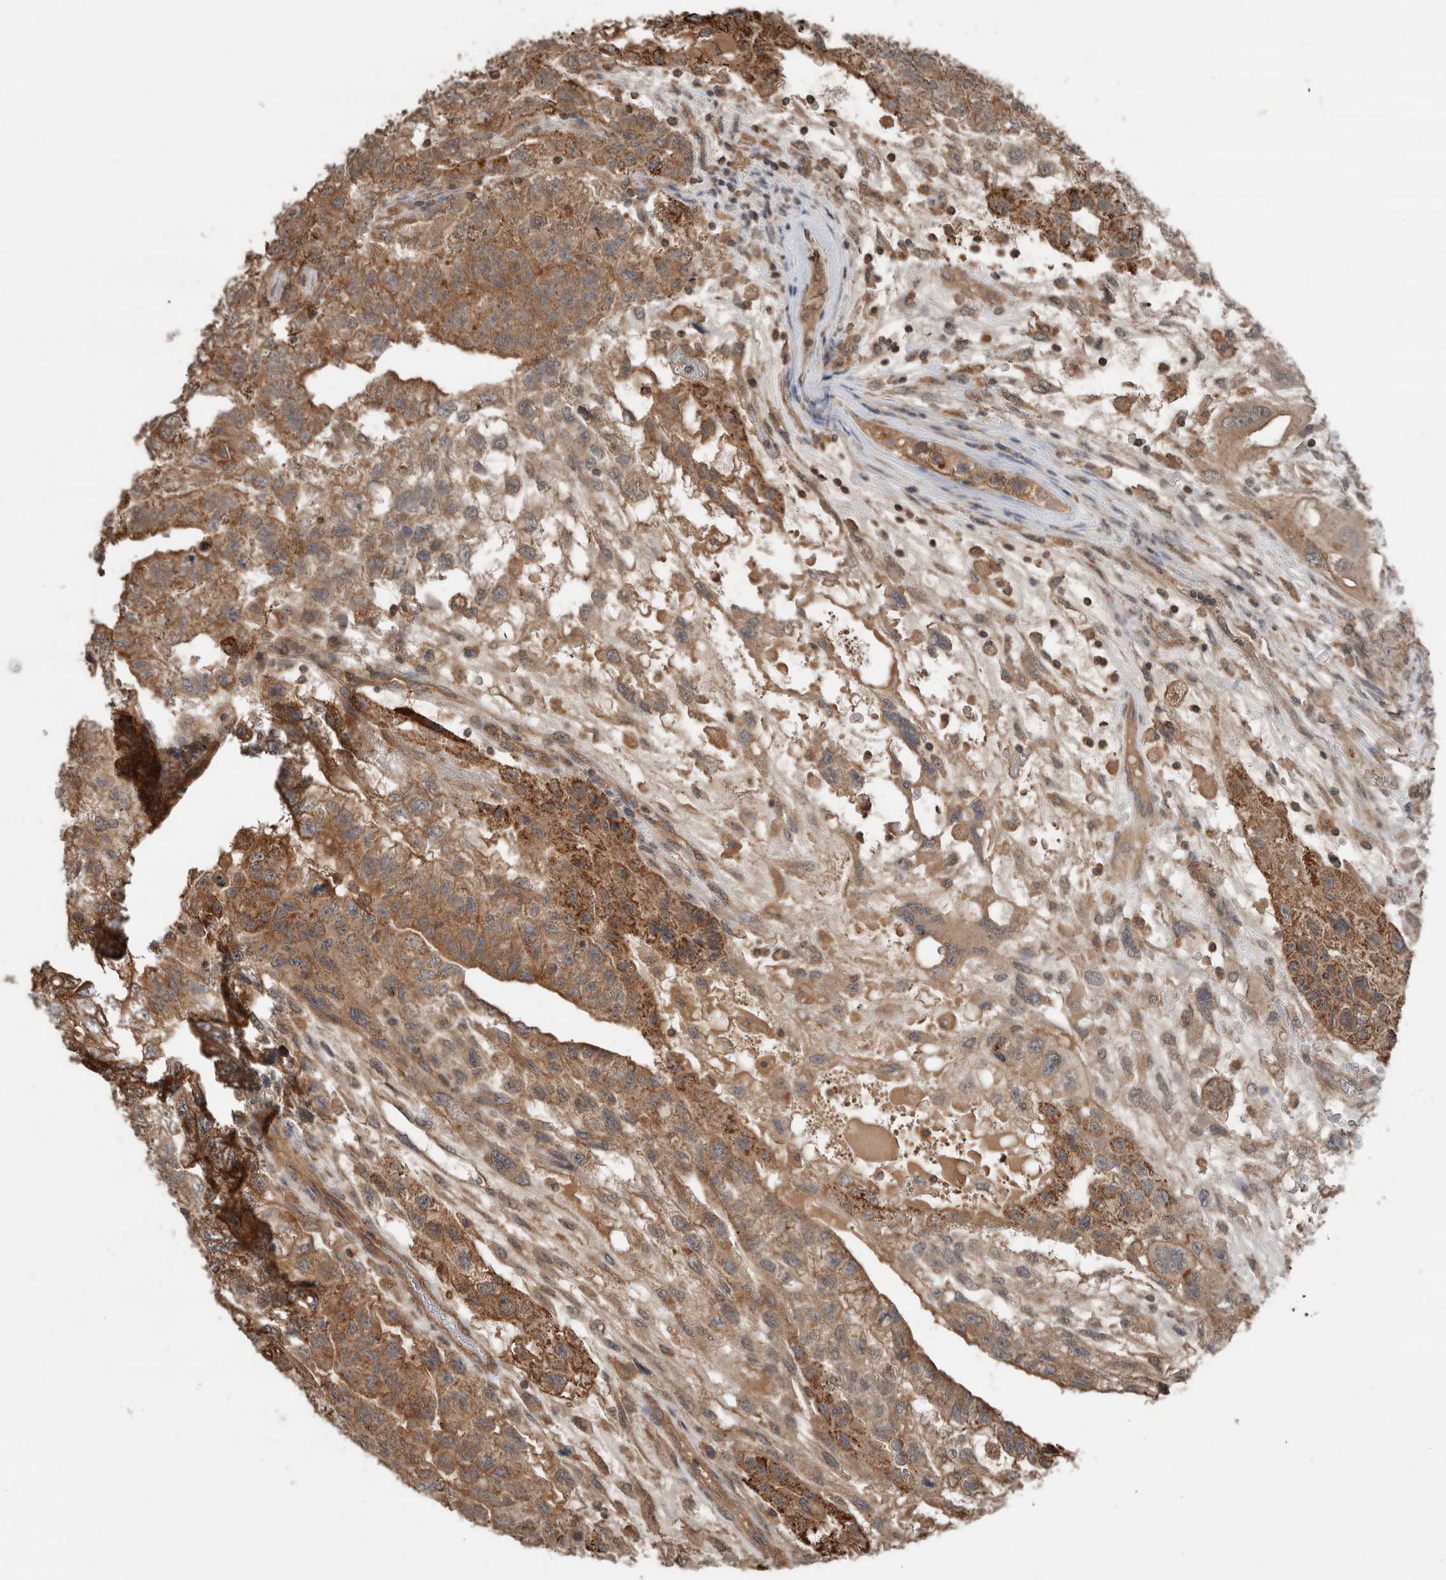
{"staining": {"intensity": "moderate", "quantity": ">75%", "location": "cytoplasmic/membranous"}, "tissue": "testis cancer", "cell_type": "Tumor cells", "image_type": "cancer", "snomed": [{"axis": "morphology", "description": "Carcinoma, Embryonal, NOS"}, {"axis": "topography", "description": "Testis"}], "caption": "A photomicrograph showing moderate cytoplasmic/membranous expression in about >75% of tumor cells in testis cancer, as visualized by brown immunohistochemical staining.", "gene": "KLK14", "patient": {"sex": "male", "age": 36}}